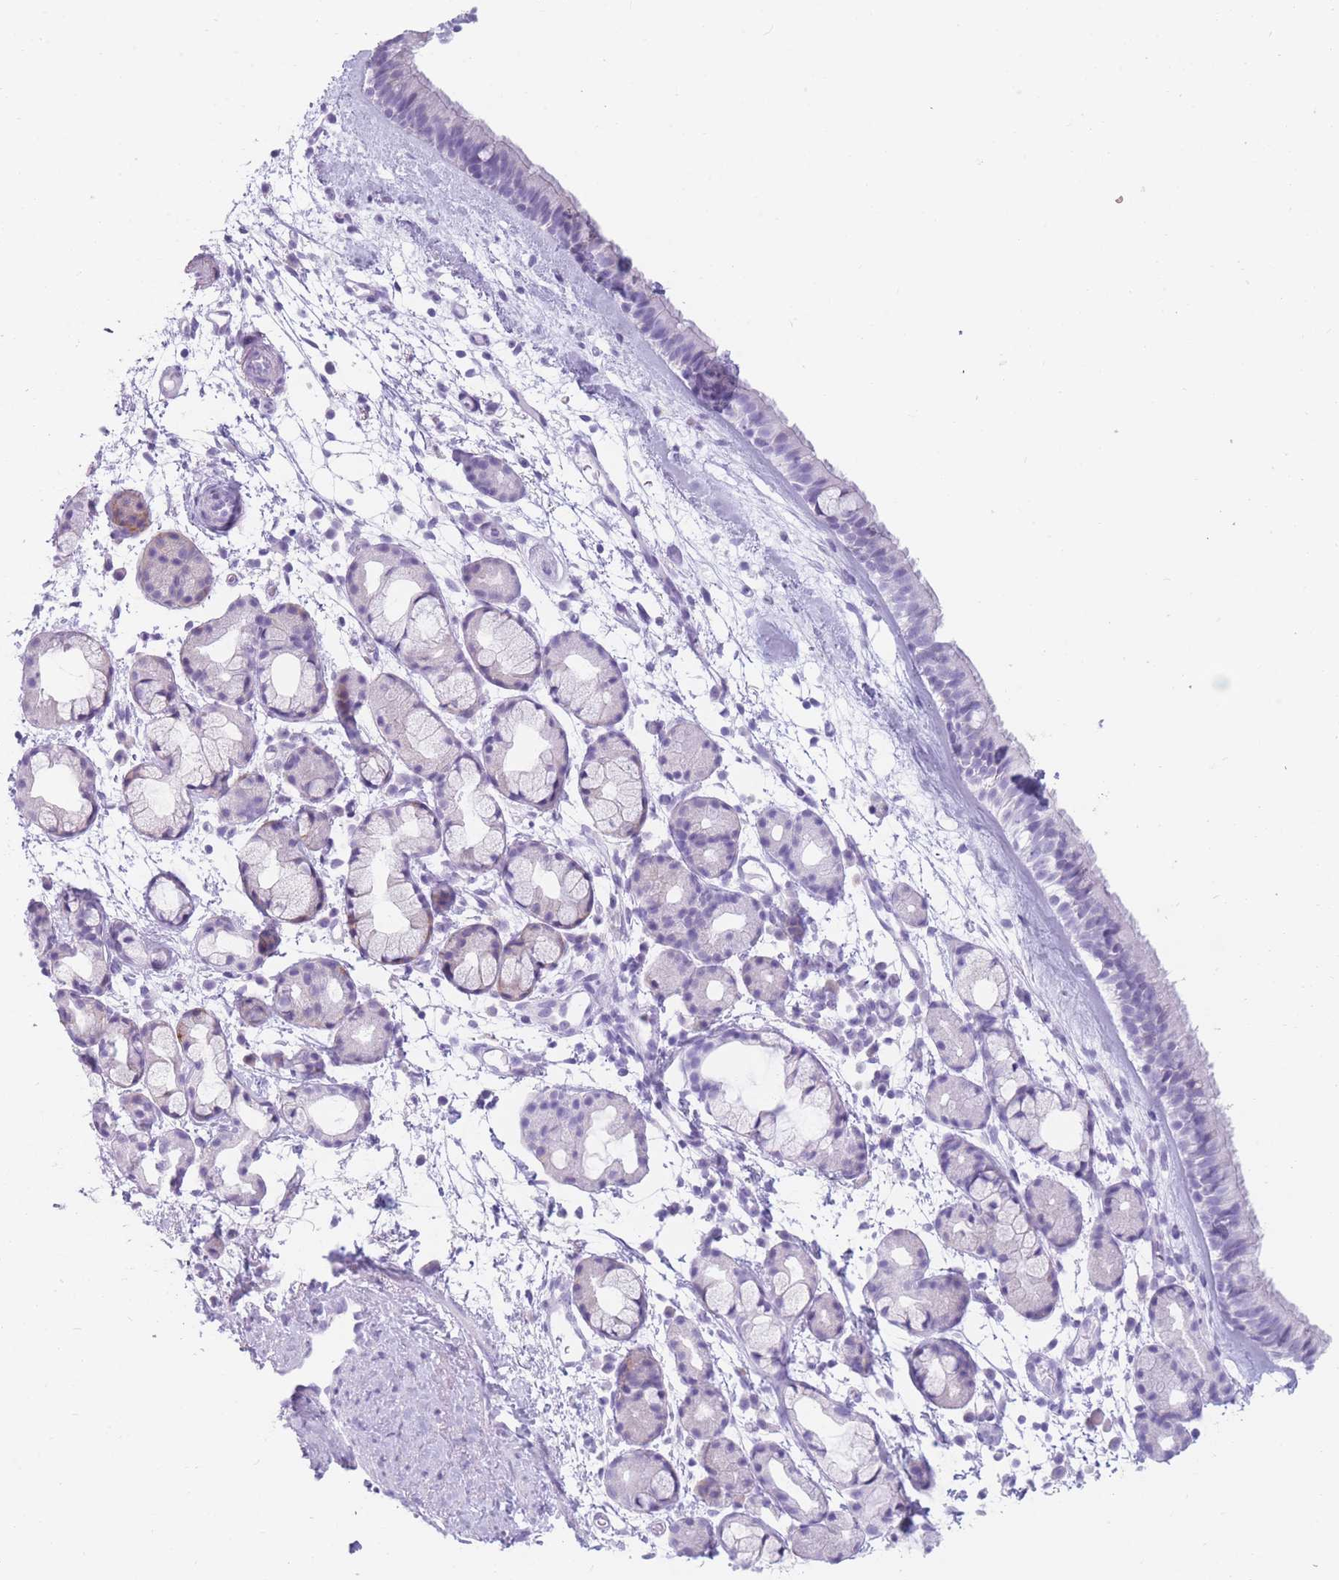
{"staining": {"intensity": "negative", "quantity": "none", "location": "none"}, "tissue": "nasopharynx", "cell_type": "Respiratory epithelial cells", "image_type": "normal", "snomed": [{"axis": "morphology", "description": "Normal tissue, NOS"}, {"axis": "topography", "description": "Nasopharynx"}], "caption": "This is an immunohistochemistry (IHC) histopathology image of benign nasopharynx. There is no positivity in respiratory epithelial cells.", "gene": "COL27A1", "patient": {"sex": "female", "age": 81}}